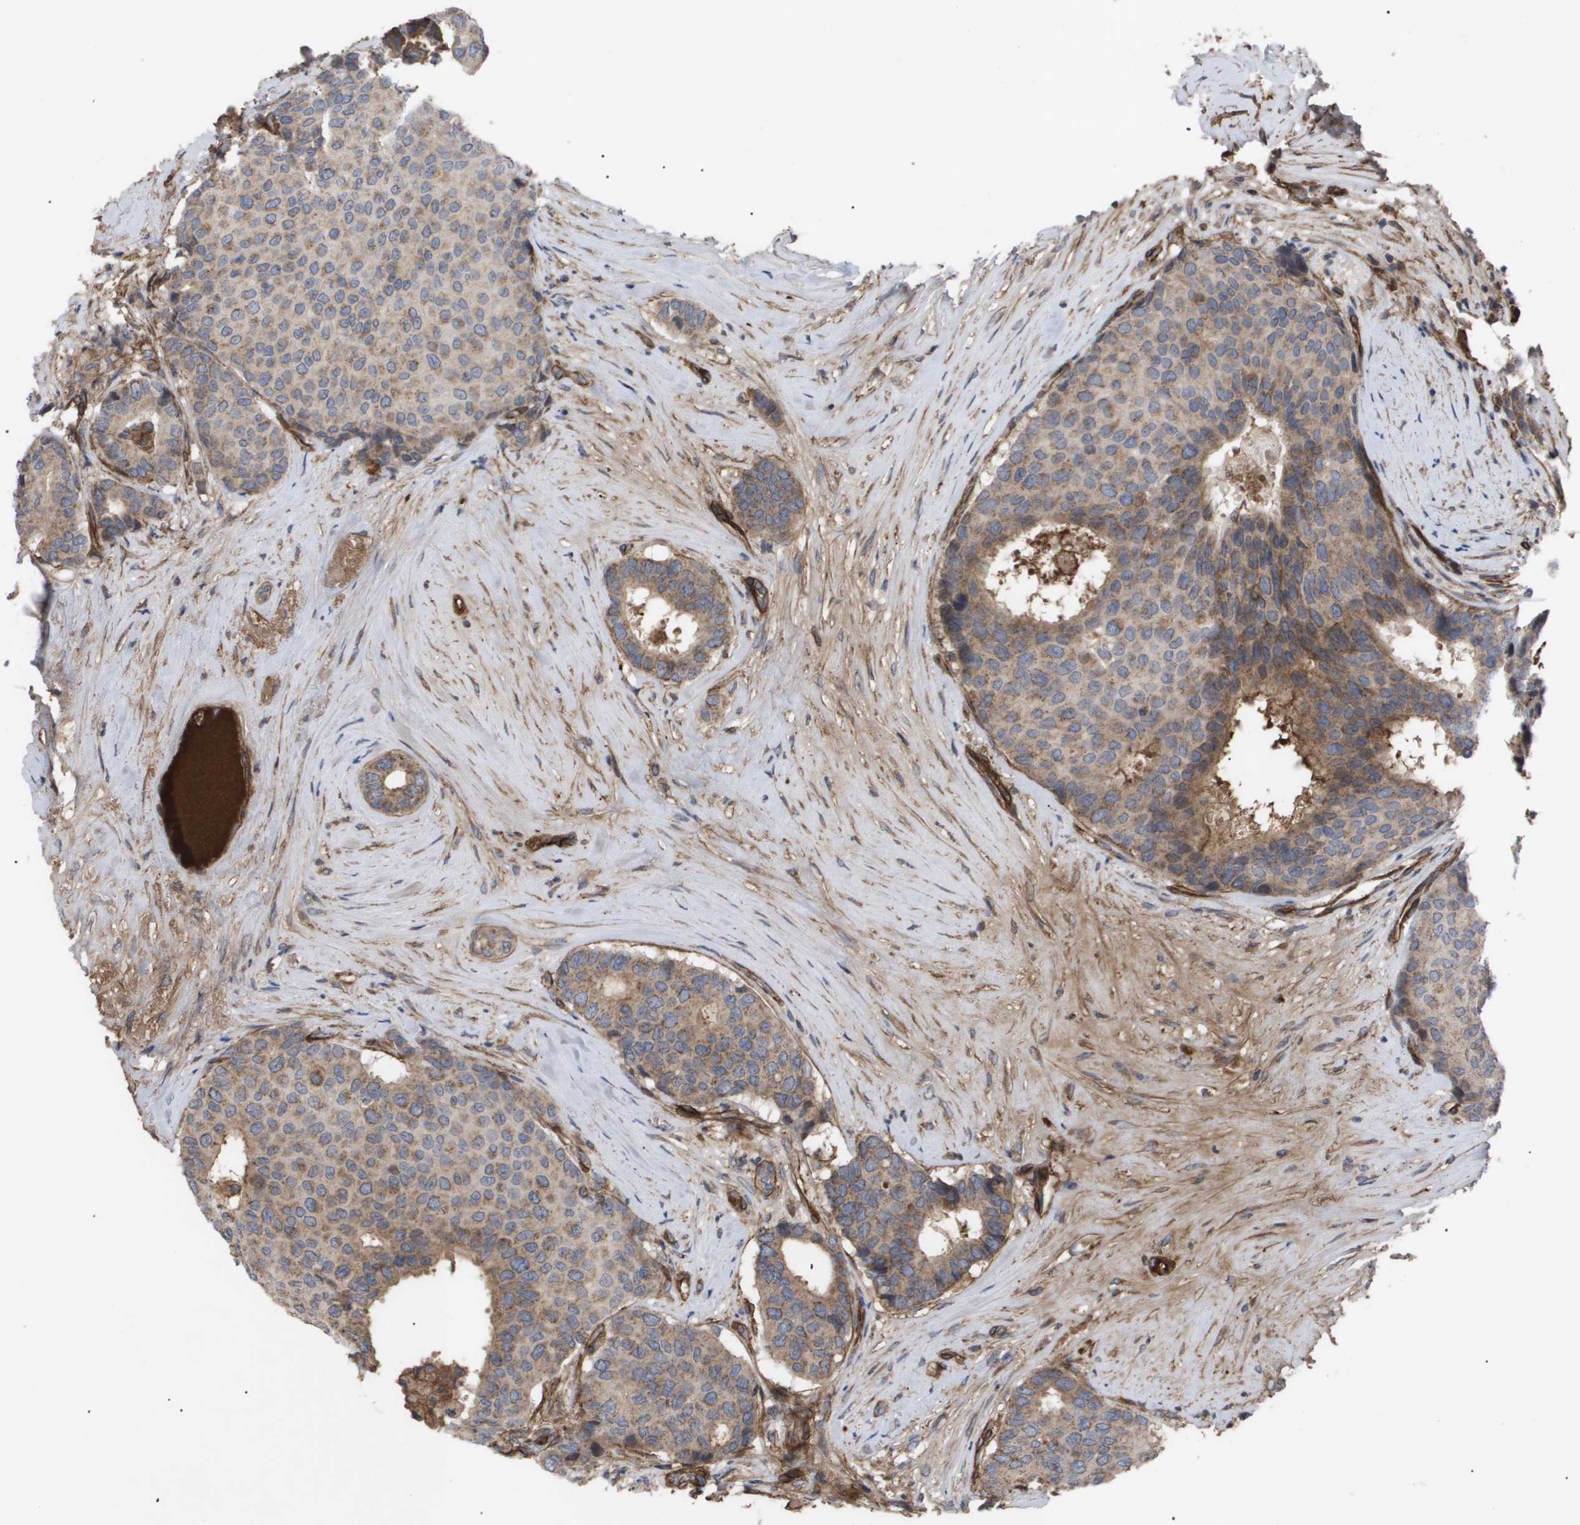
{"staining": {"intensity": "weak", "quantity": ">75%", "location": "cytoplasmic/membranous"}, "tissue": "breast cancer", "cell_type": "Tumor cells", "image_type": "cancer", "snomed": [{"axis": "morphology", "description": "Duct carcinoma"}, {"axis": "topography", "description": "Breast"}], "caption": "Breast invasive ductal carcinoma stained with a brown dye exhibits weak cytoplasmic/membranous positive expression in about >75% of tumor cells.", "gene": "TNS1", "patient": {"sex": "female", "age": 75}}